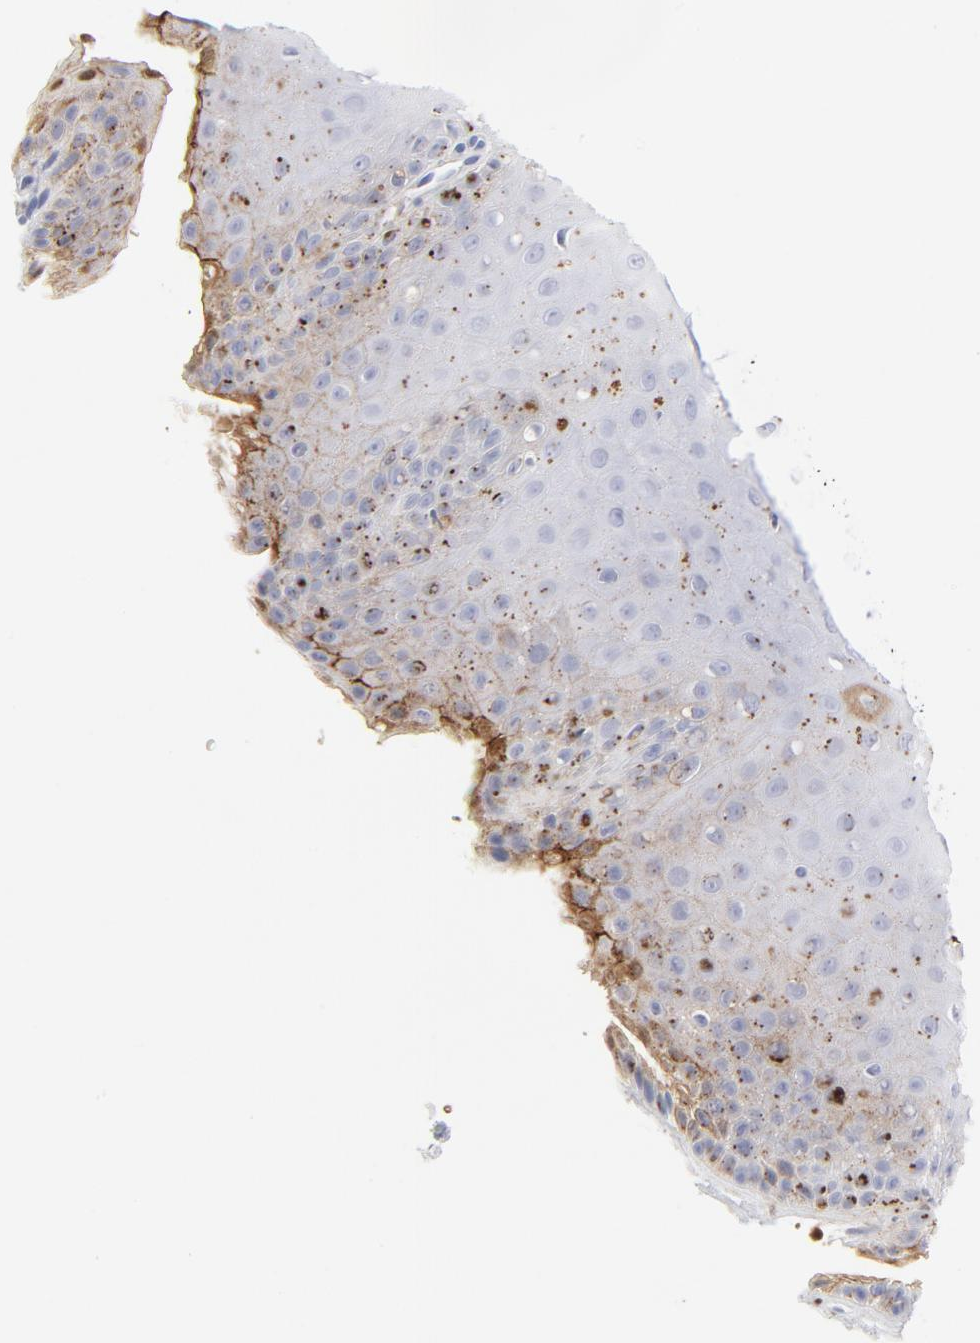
{"staining": {"intensity": "negative", "quantity": "none", "location": "none"}, "tissue": "cervix", "cell_type": "Glandular cells", "image_type": "normal", "snomed": [{"axis": "morphology", "description": "Normal tissue, NOS"}, {"axis": "topography", "description": "Cervix"}], "caption": "Photomicrograph shows no significant protein expression in glandular cells of unremarkable cervix.", "gene": "PLAT", "patient": {"sex": "female", "age": 55}}